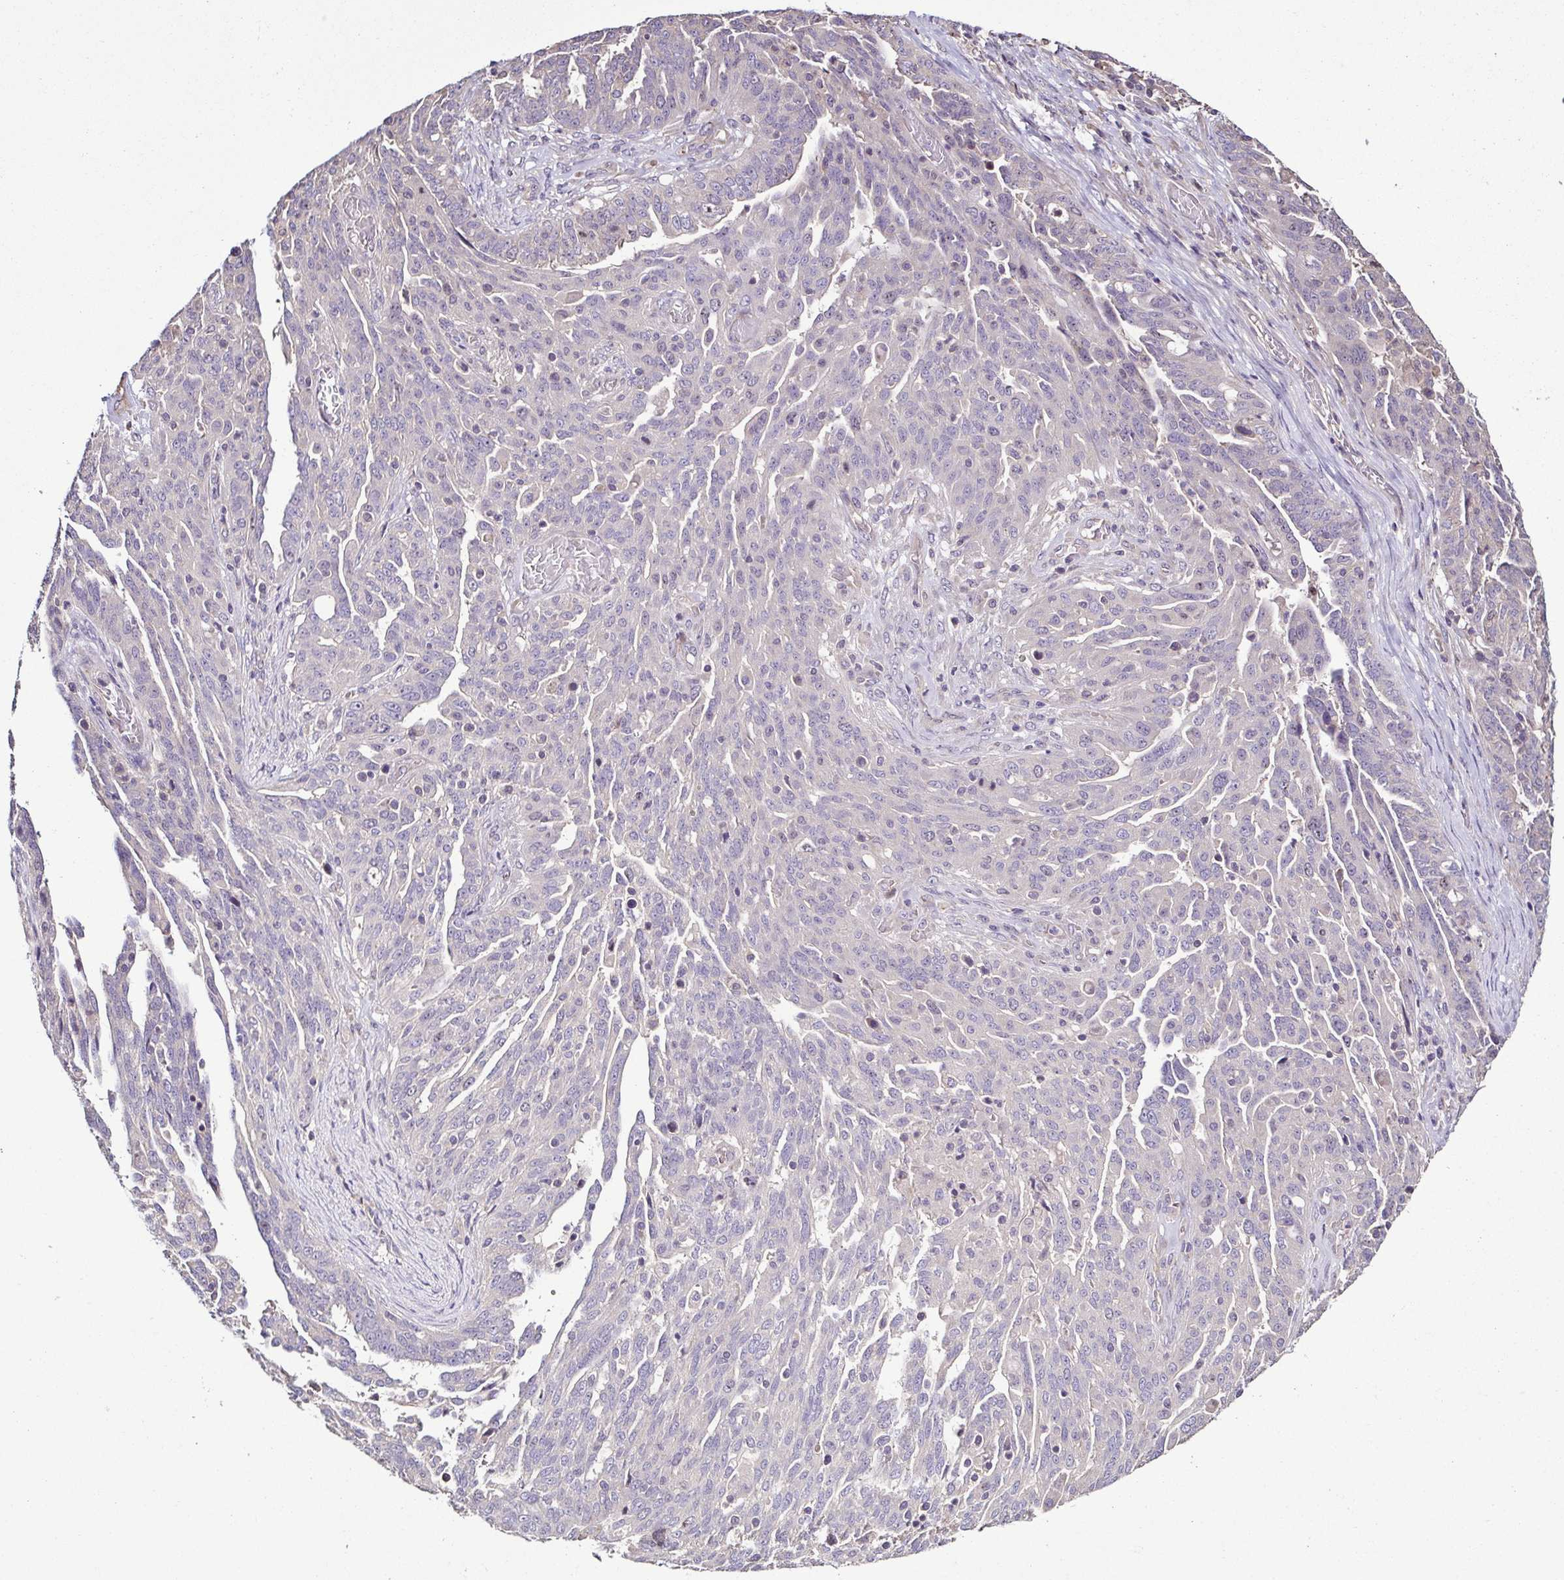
{"staining": {"intensity": "negative", "quantity": "none", "location": "none"}, "tissue": "ovarian cancer", "cell_type": "Tumor cells", "image_type": "cancer", "snomed": [{"axis": "morphology", "description": "Cystadenocarcinoma, serous, NOS"}, {"axis": "topography", "description": "Ovary"}], "caption": "Immunohistochemical staining of human serous cystadenocarcinoma (ovarian) exhibits no significant expression in tumor cells.", "gene": "LMOD2", "patient": {"sex": "female", "age": 67}}